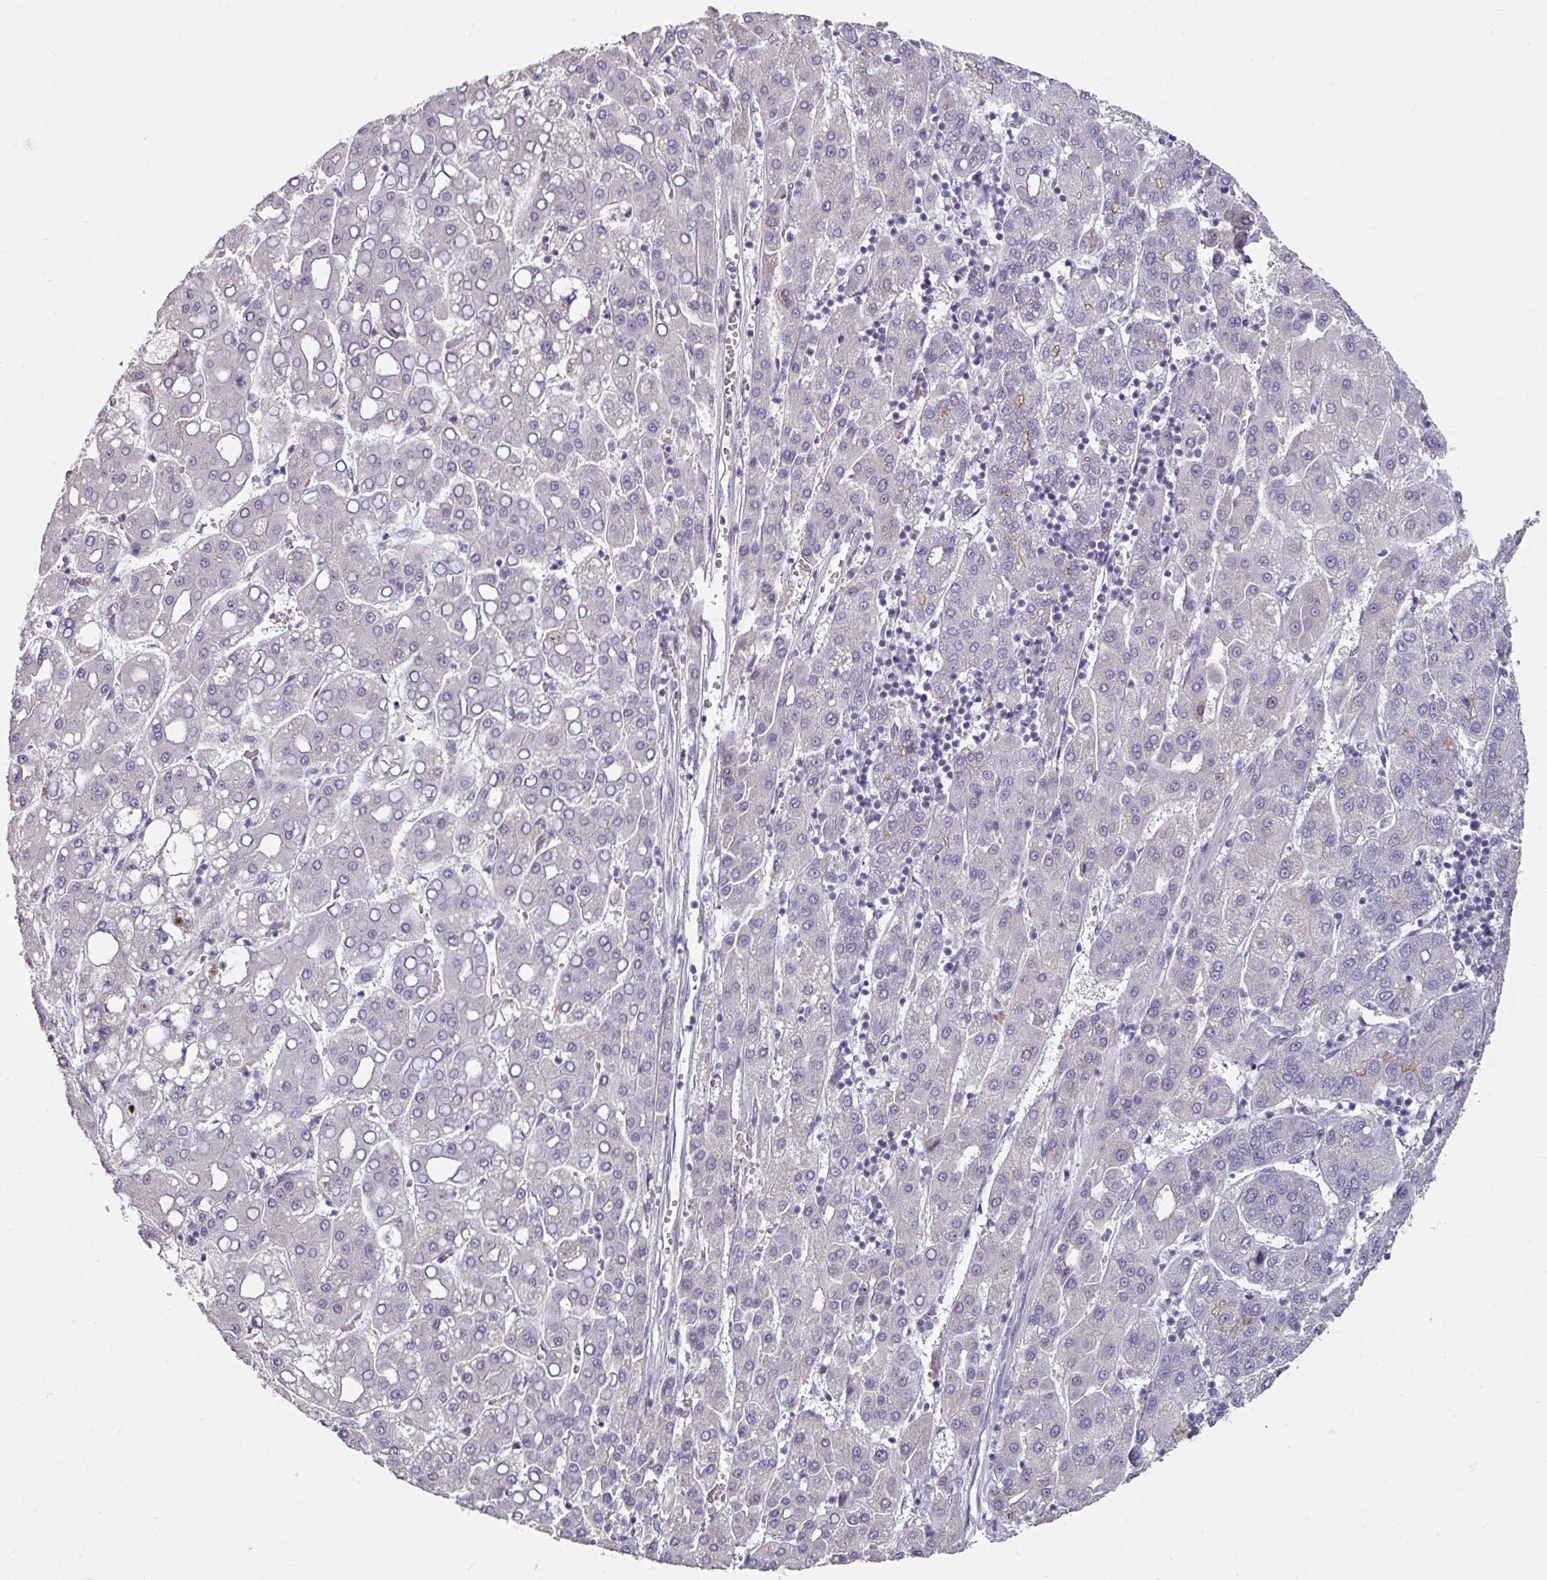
{"staining": {"intensity": "negative", "quantity": "none", "location": "none"}, "tissue": "liver cancer", "cell_type": "Tumor cells", "image_type": "cancer", "snomed": [{"axis": "morphology", "description": "Carcinoma, Hepatocellular, NOS"}, {"axis": "topography", "description": "Liver"}], "caption": "Immunohistochemistry histopathology image of hepatocellular carcinoma (liver) stained for a protein (brown), which demonstrates no positivity in tumor cells. (DAB (3,3'-diaminobenzidine) immunohistochemistry (IHC) with hematoxylin counter stain).", "gene": "ELK1", "patient": {"sex": "male", "age": 65}}